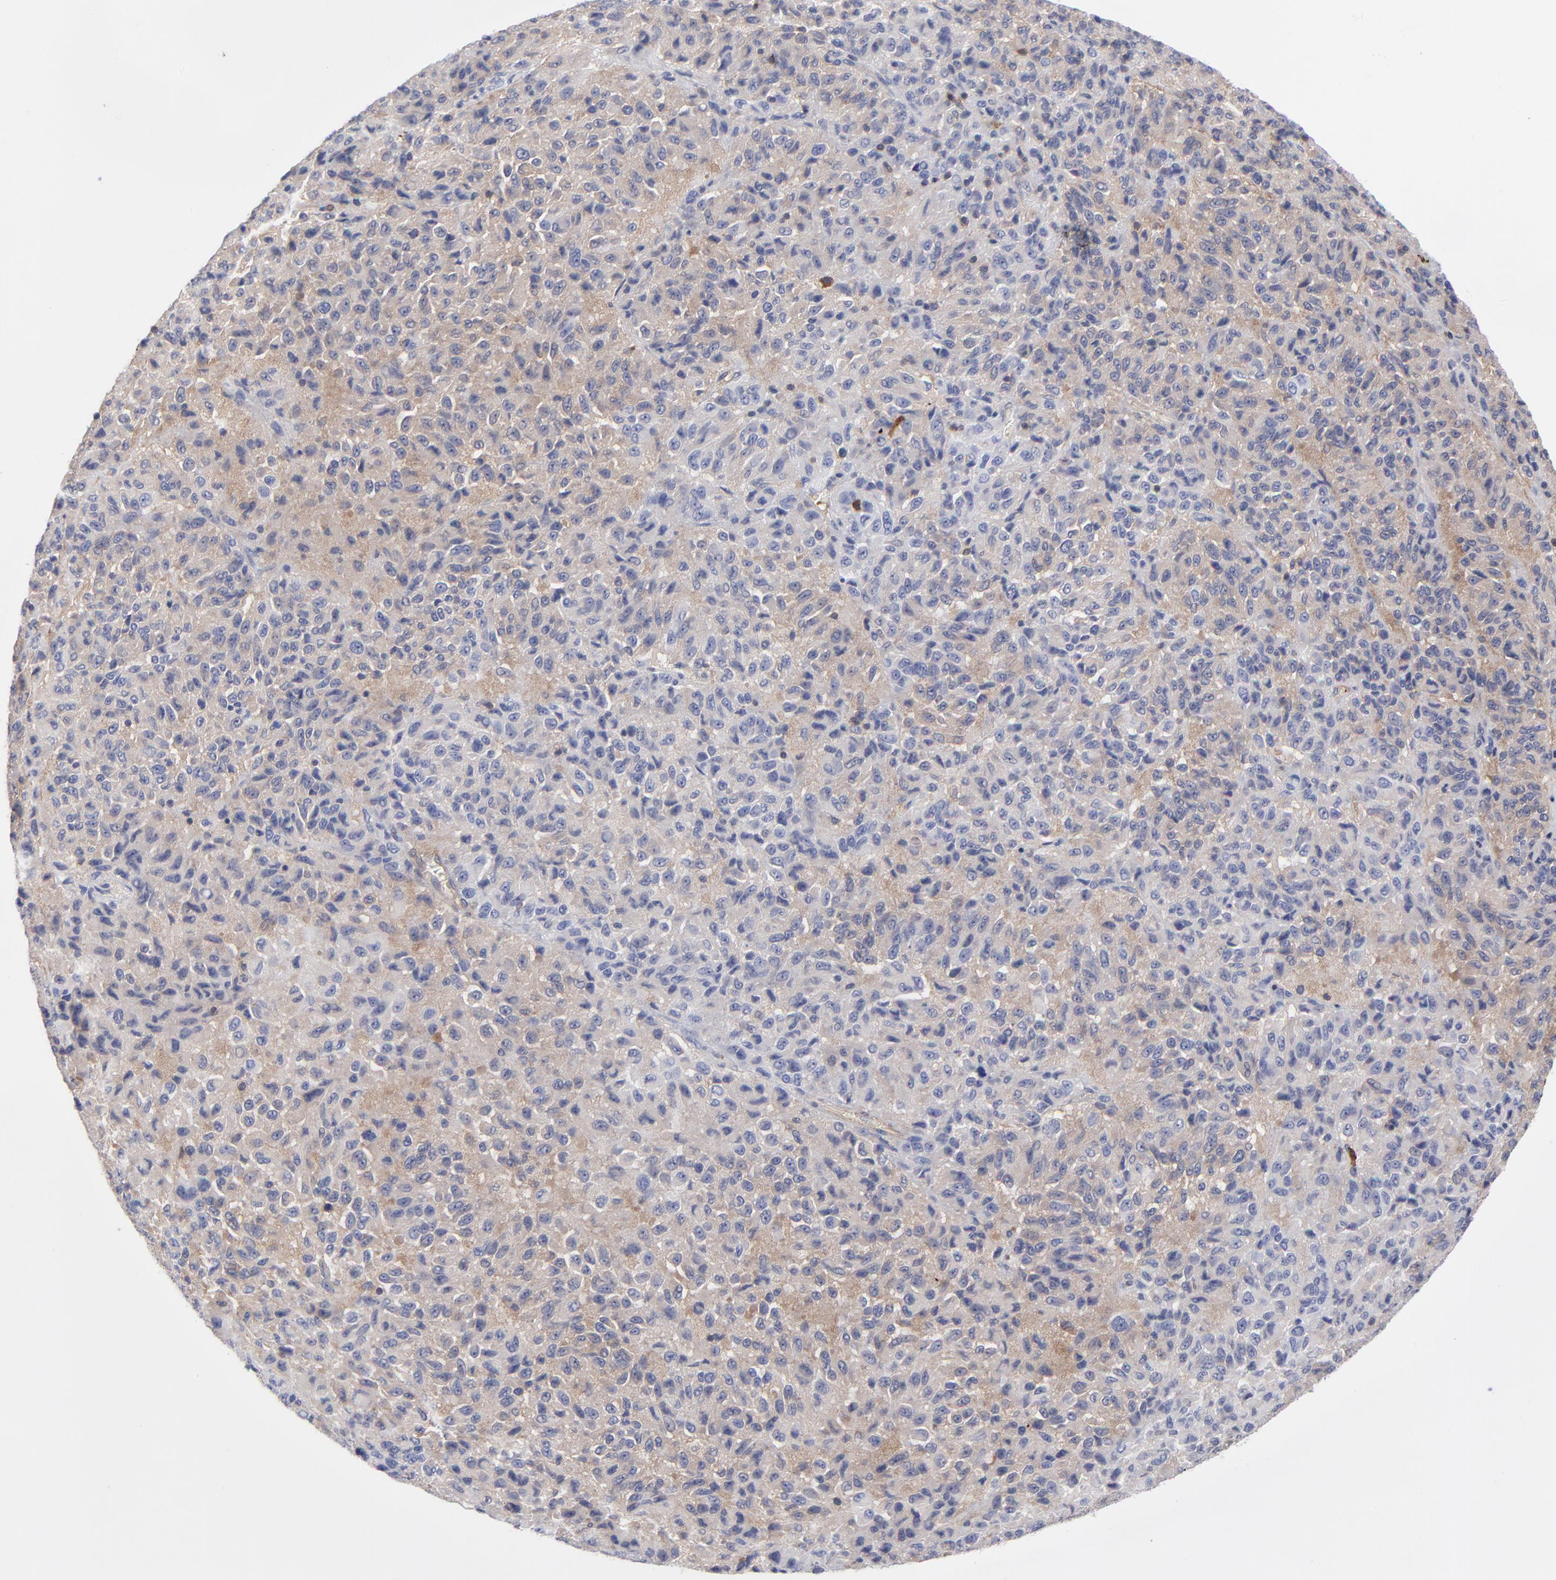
{"staining": {"intensity": "weak", "quantity": "<25%", "location": "cytoplasmic/membranous"}, "tissue": "melanoma", "cell_type": "Tumor cells", "image_type": "cancer", "snomed": [{"axis": "morphology", "description": "Malignant melanoma, Metastatic site"}, {"axis": "topography", "description": "Lung"}], "caption": "Immunohistochemistry (IHC) of human melanoma shows no staining in tumor cells.", "gene": "NFKBIA", "patient": {"sex": "male", "age": 64}}